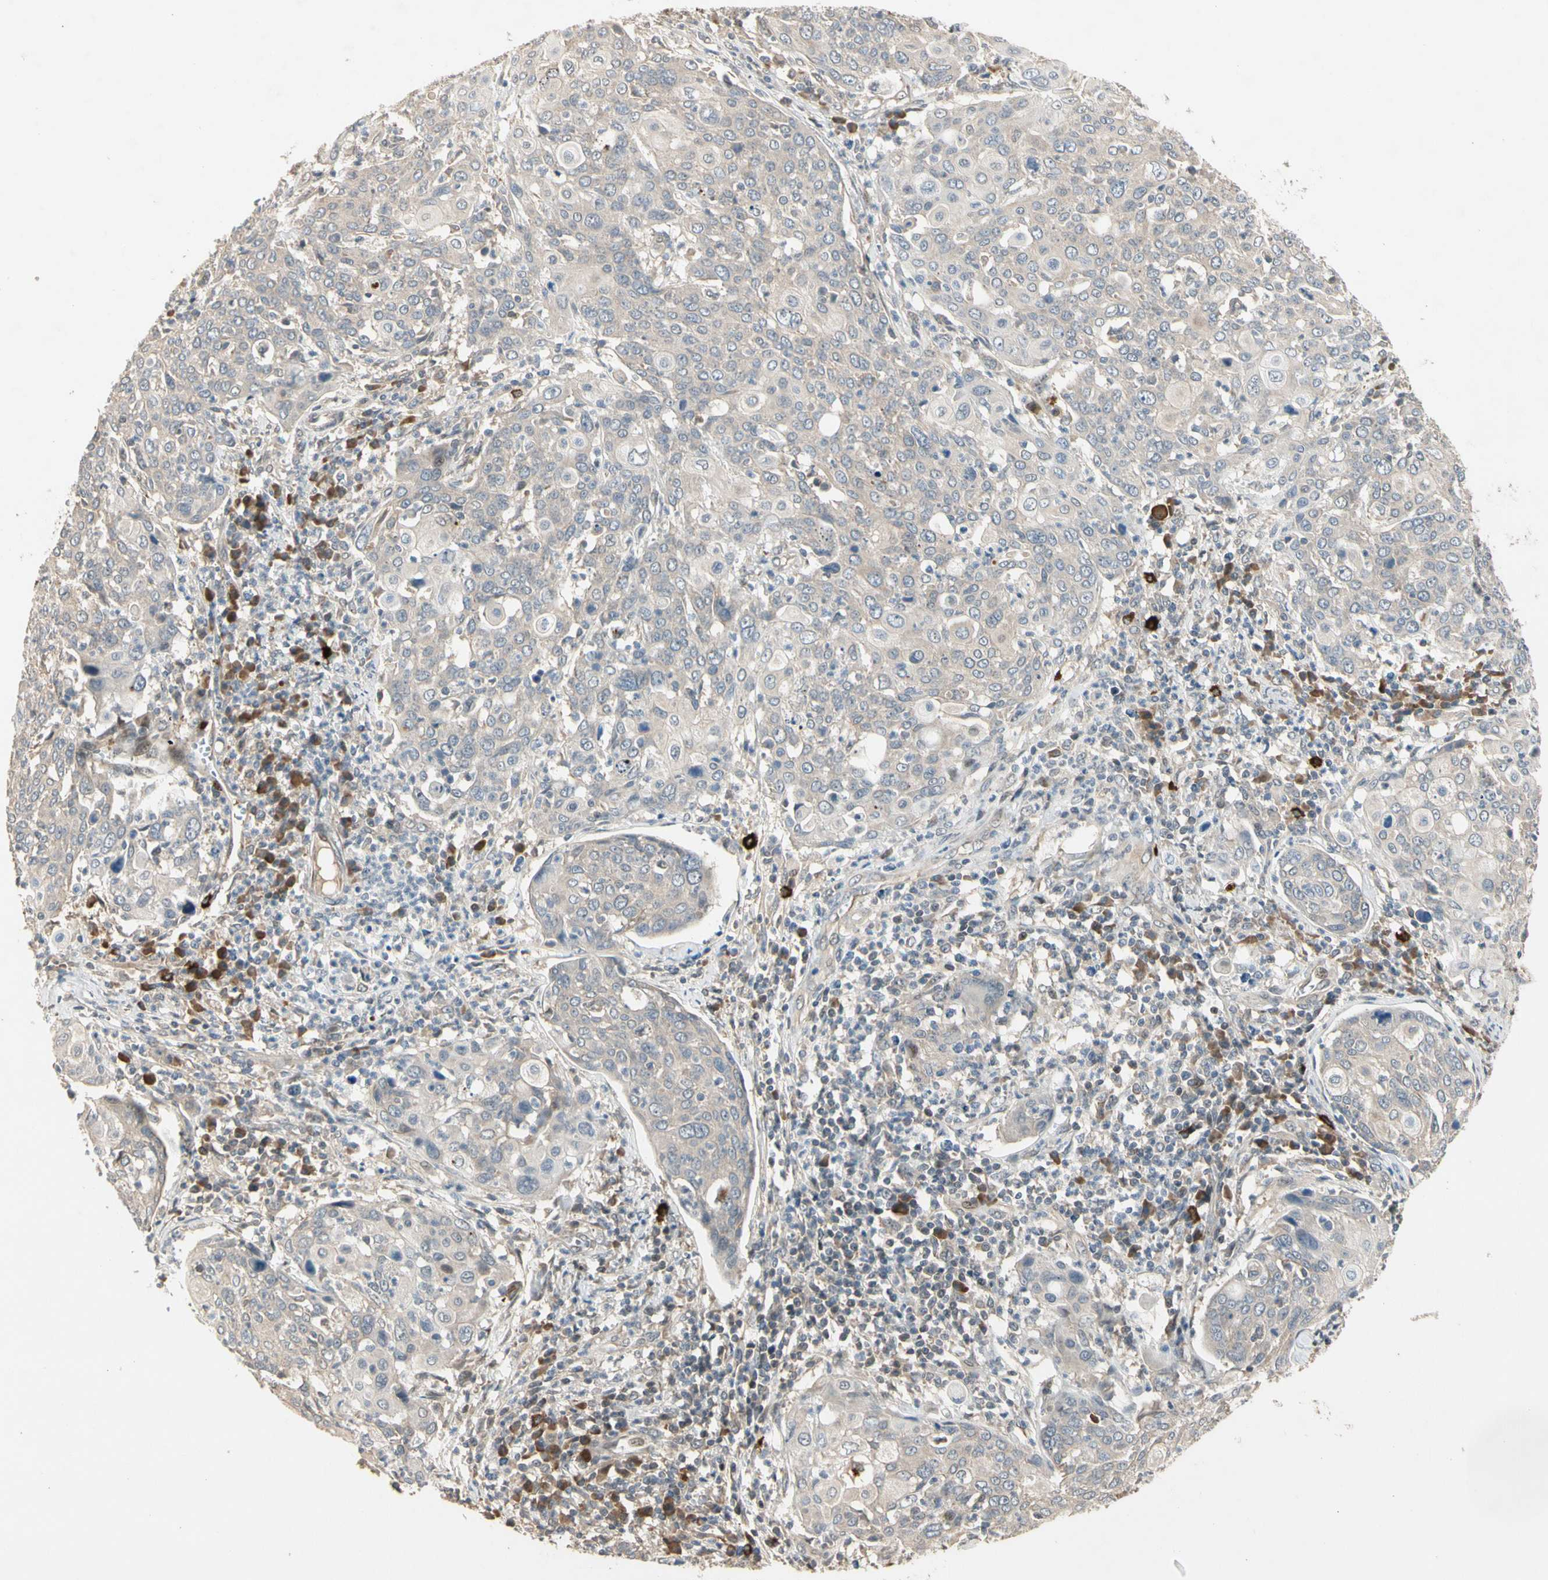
{"staining": {"intensity": "negative", "quantity": "none", "location": "none"}, "tissue": "cervical cancer", "cell_type": "Tumor cells", "image_type": "cancer", "snomed": [{"axis": "morphology", "description": "Squamous cell carcinoma, NOS"}, {"axis": "topography", "description": "Cervix"}], "caption": "Immunohistochemistry histopathology image of human cervical squamous cell carcinoma stained for a protein (brown), which exhibits no positivity in tumor cells.", "gene": "ATG4C", "patient": {"sex": "female", "age": 40}}